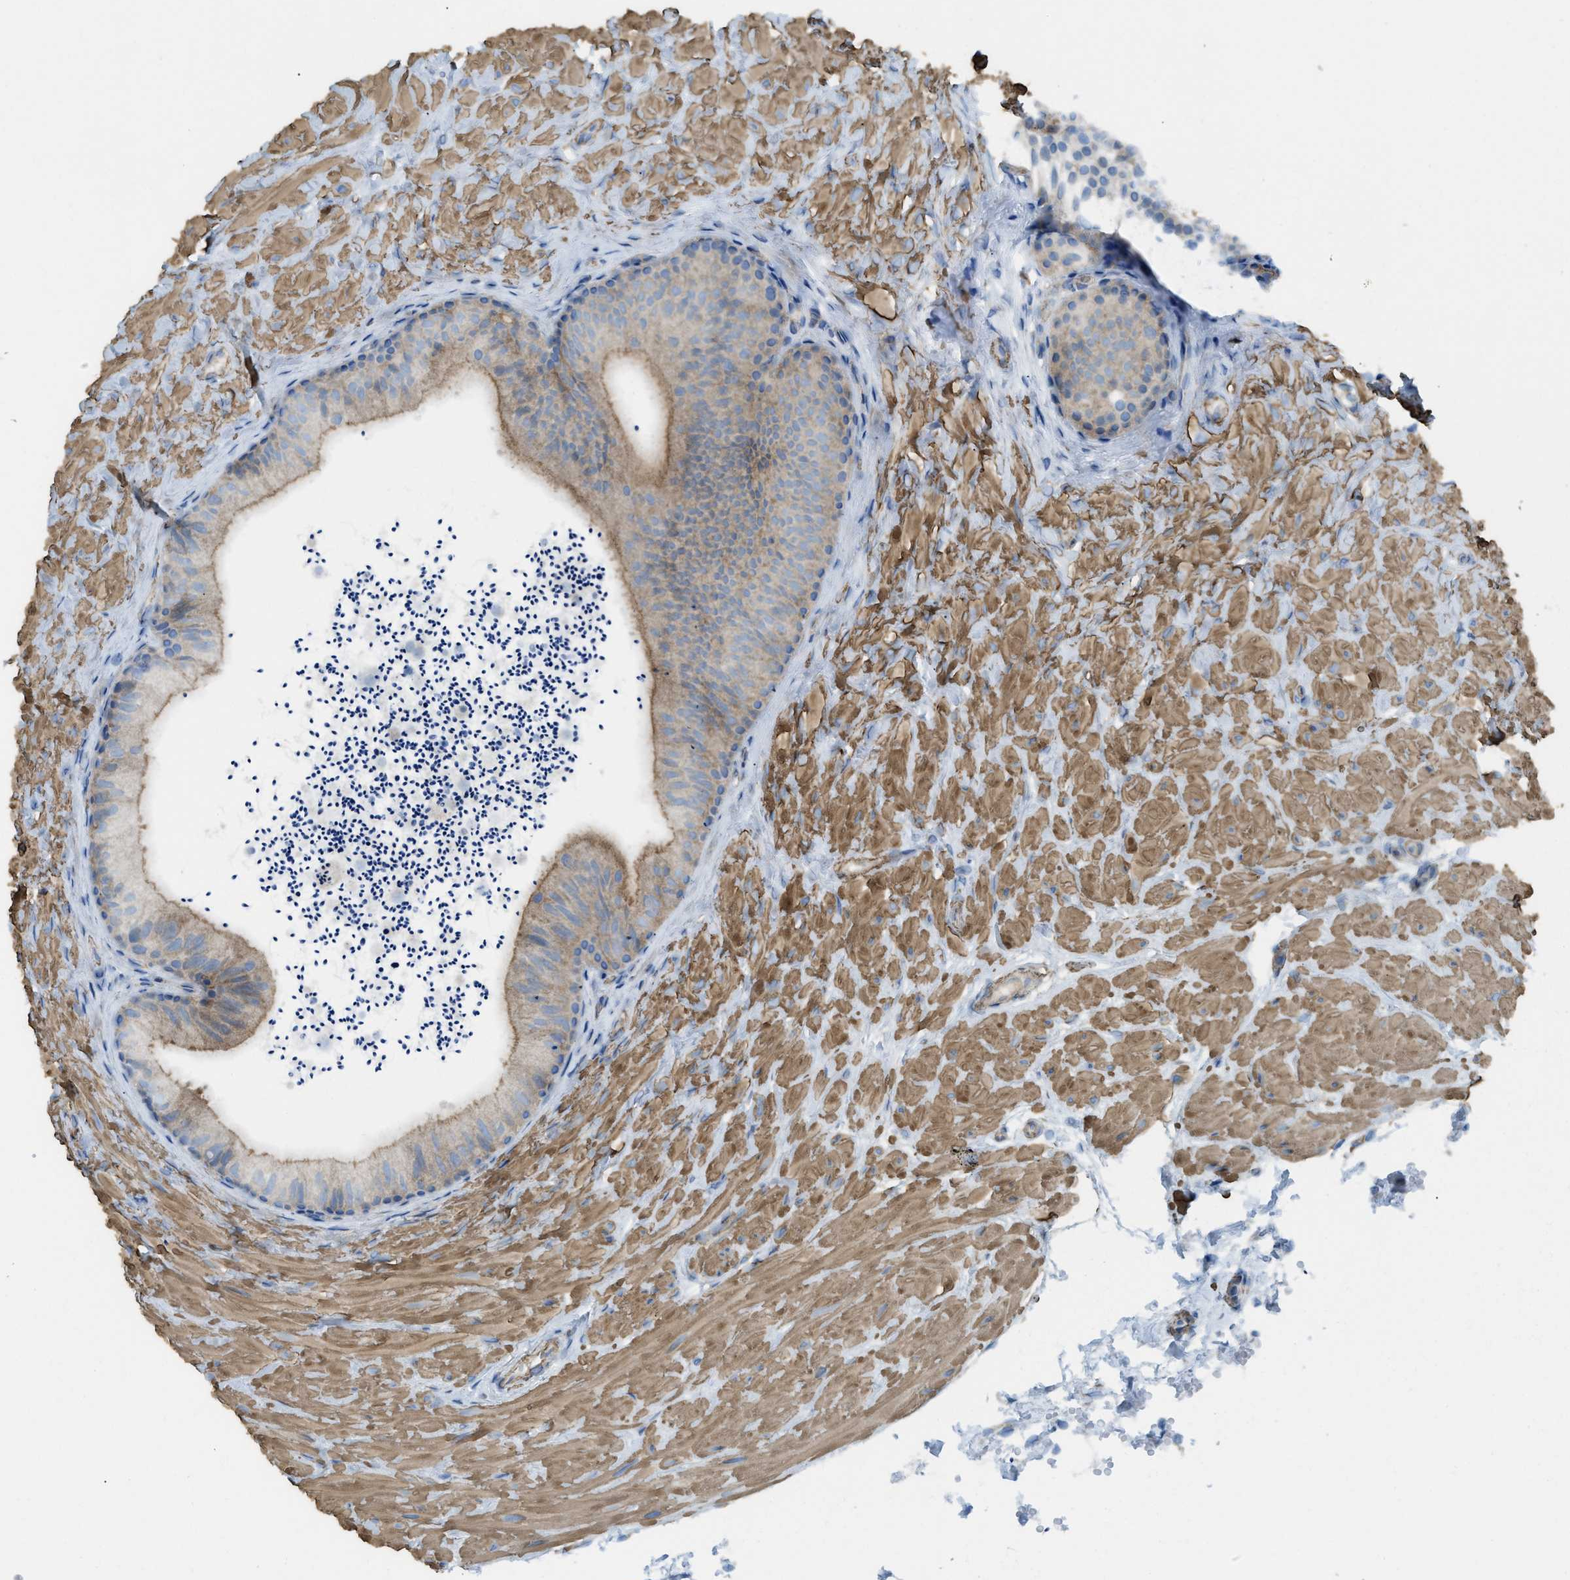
{"staining": {"intensity": "moderate", "quantity": "25%-75%", "location": "cytoplasmic/membranous"}, "tissue": "epididymis", "cell_type": "Glandular cells", "image_type": "normal", "snomed": [{"axis": "morphology", "description": "Normal tissue, NOS"}, {"axis": "topography", "description": "Epididymis"}], "caption": "Immunohistochemical staining of normal epididymis exhibits moderate cytoplasmic/membranous protein positivity in approximately 25%-75% of glandular cells.", "gene": "BMPR1A", "patient": {"sex": "male", "age": 56}}